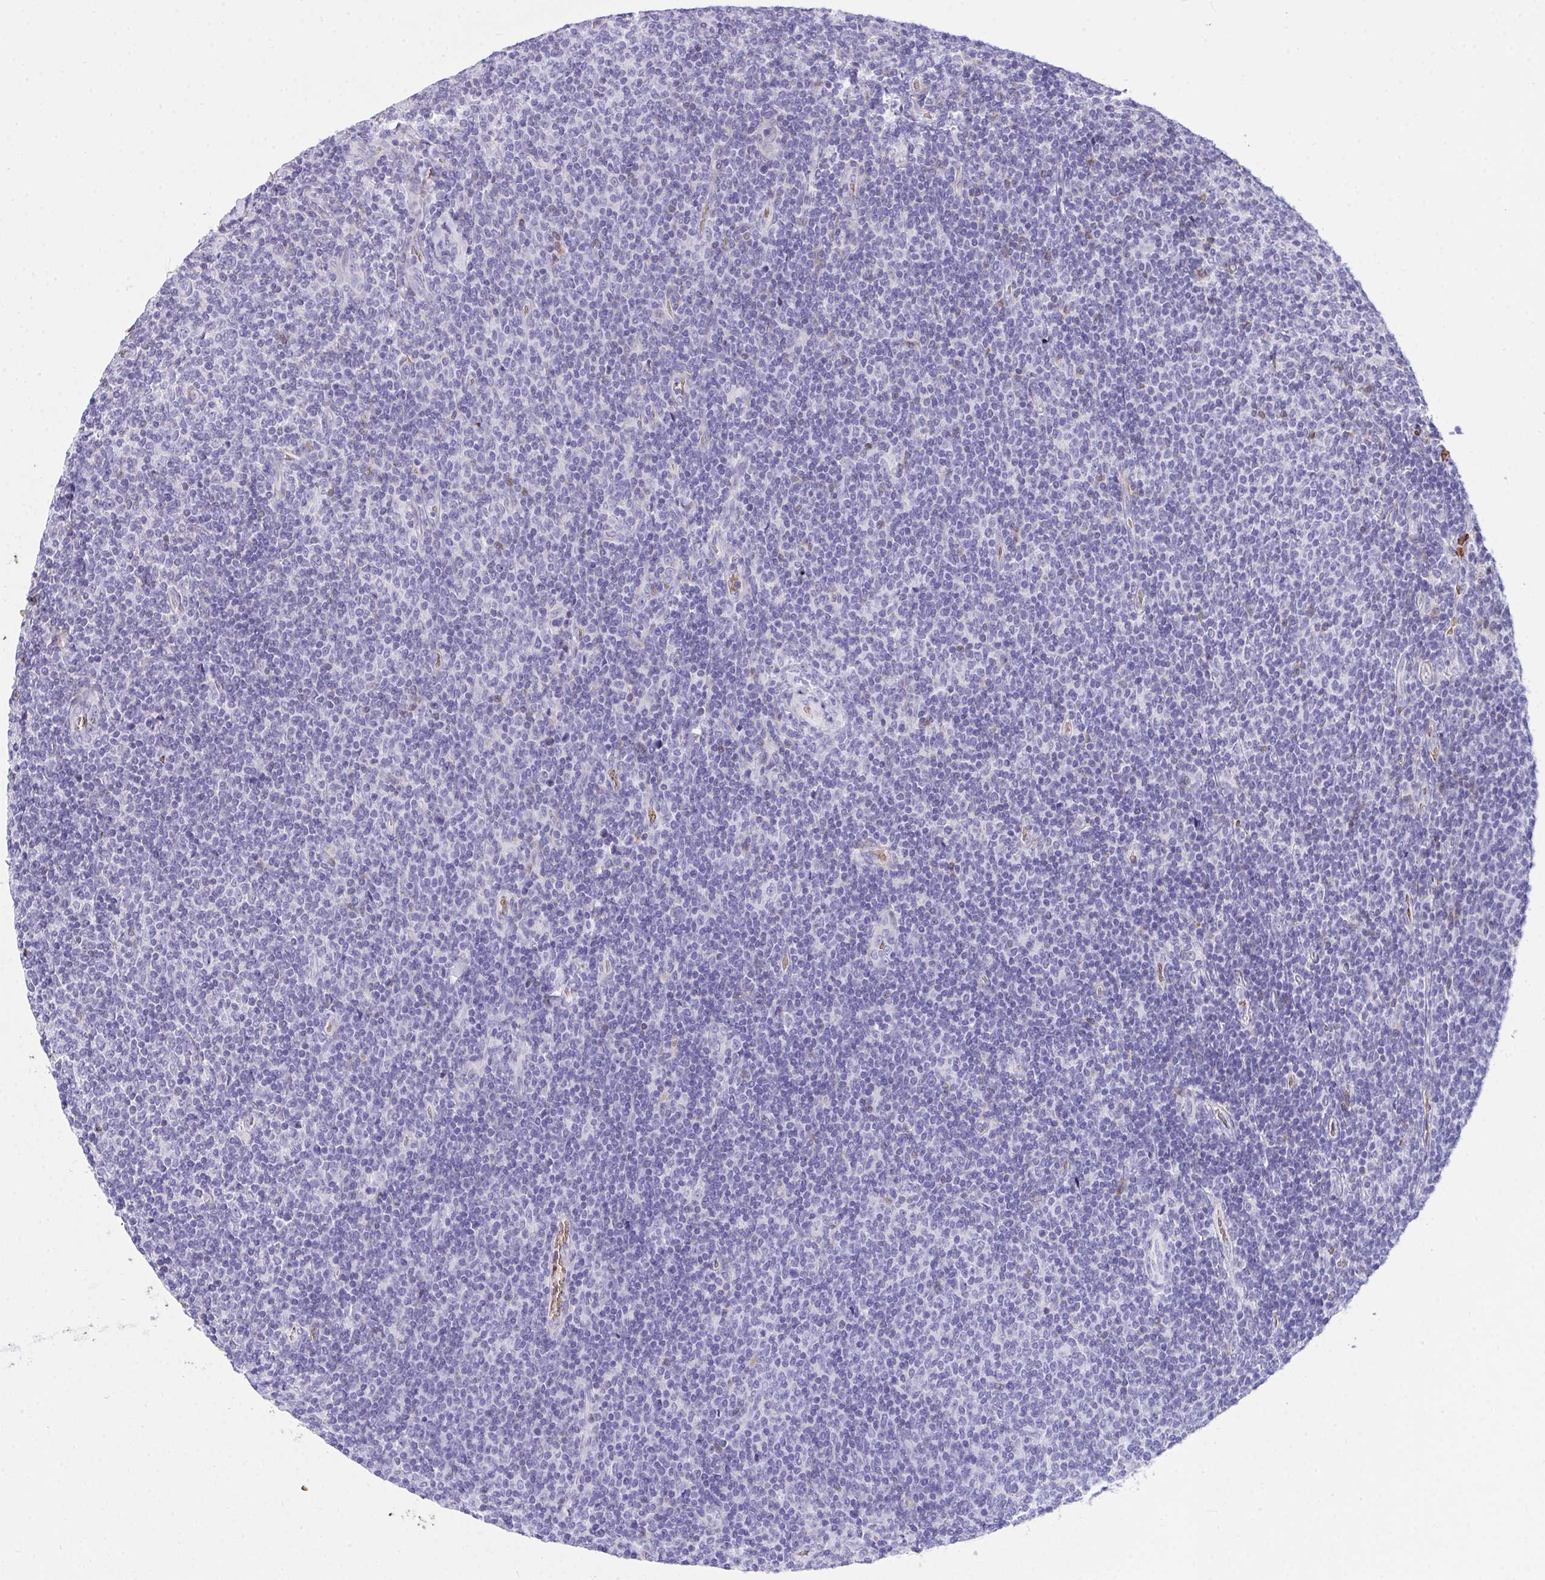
{"staining": {"intensity": "negative", "quantity": "none", "location": "none"}, "tissue": "lymphoma", "cell_type": "Tumor cells", "image_type": "cancer", "snomed": [{"axis": "morphology", "description": "Malignant lymphoma, non-Hodgkin's type, Low grade"}, {"axis": "topography", "description": "Lymph node"}], "caption": "Photomicrograph shows no protein expression in tumor cells of low-grade malignant lymphoma, non-Hodgkin's type tissue.", "gene": "ANK1", "patient": {"sex": "male", "age": 52}}